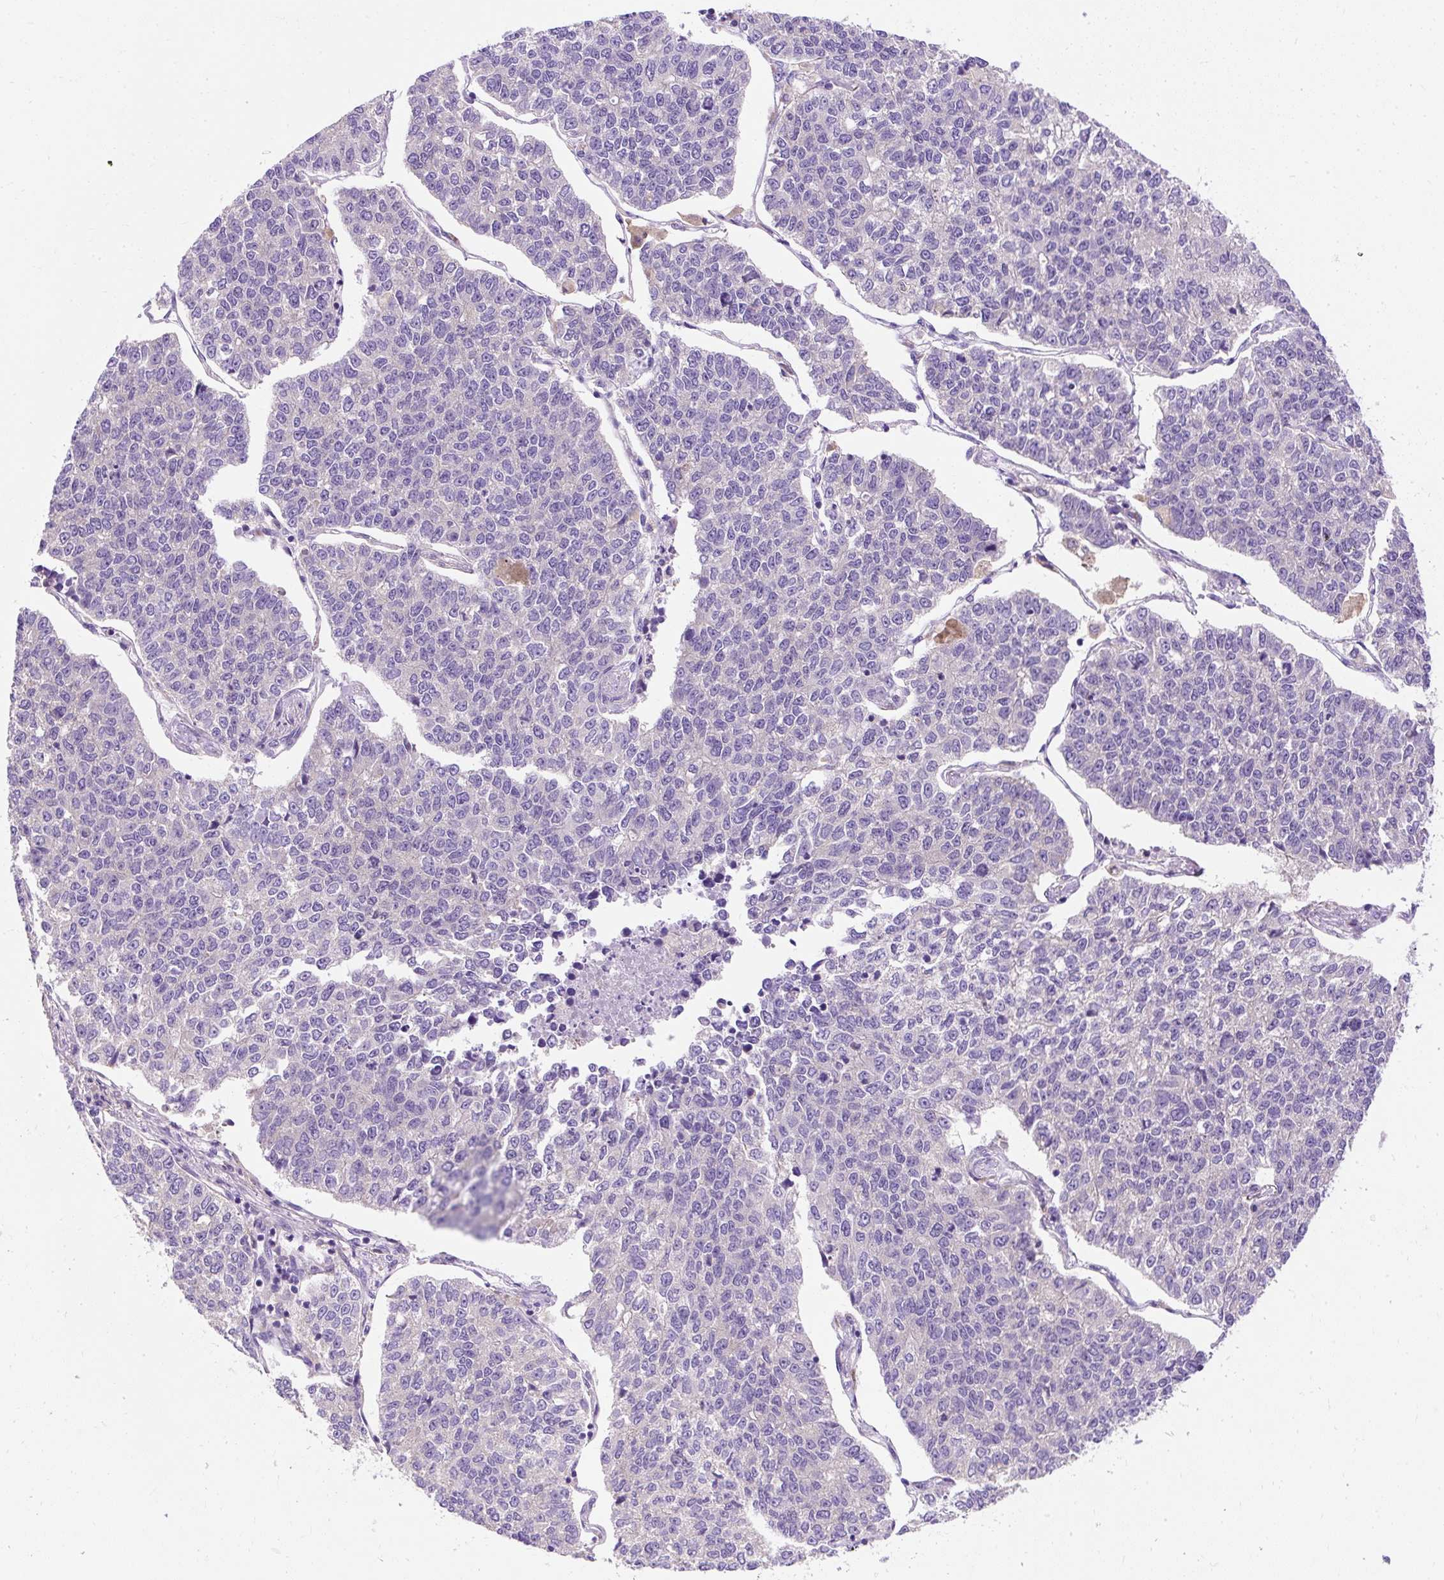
{"staining": {"intensity": "negative", "quantity": "none", "location": "none"}, "tissue": "lung cancer", "cell_type": "Tumor cells", "image_type": "cancer", "snomed": [{"axis": "morphology", "description": "Adenocarcinoma, NOS"}, {"axis": "topography", "description": "Lung"}], "caption": "This is an IHC photomicrograph of lung cancer. There is no expression in tumor cells.", "gene": "OR4K15", "patient": {"sex": "male", "age": 49}}